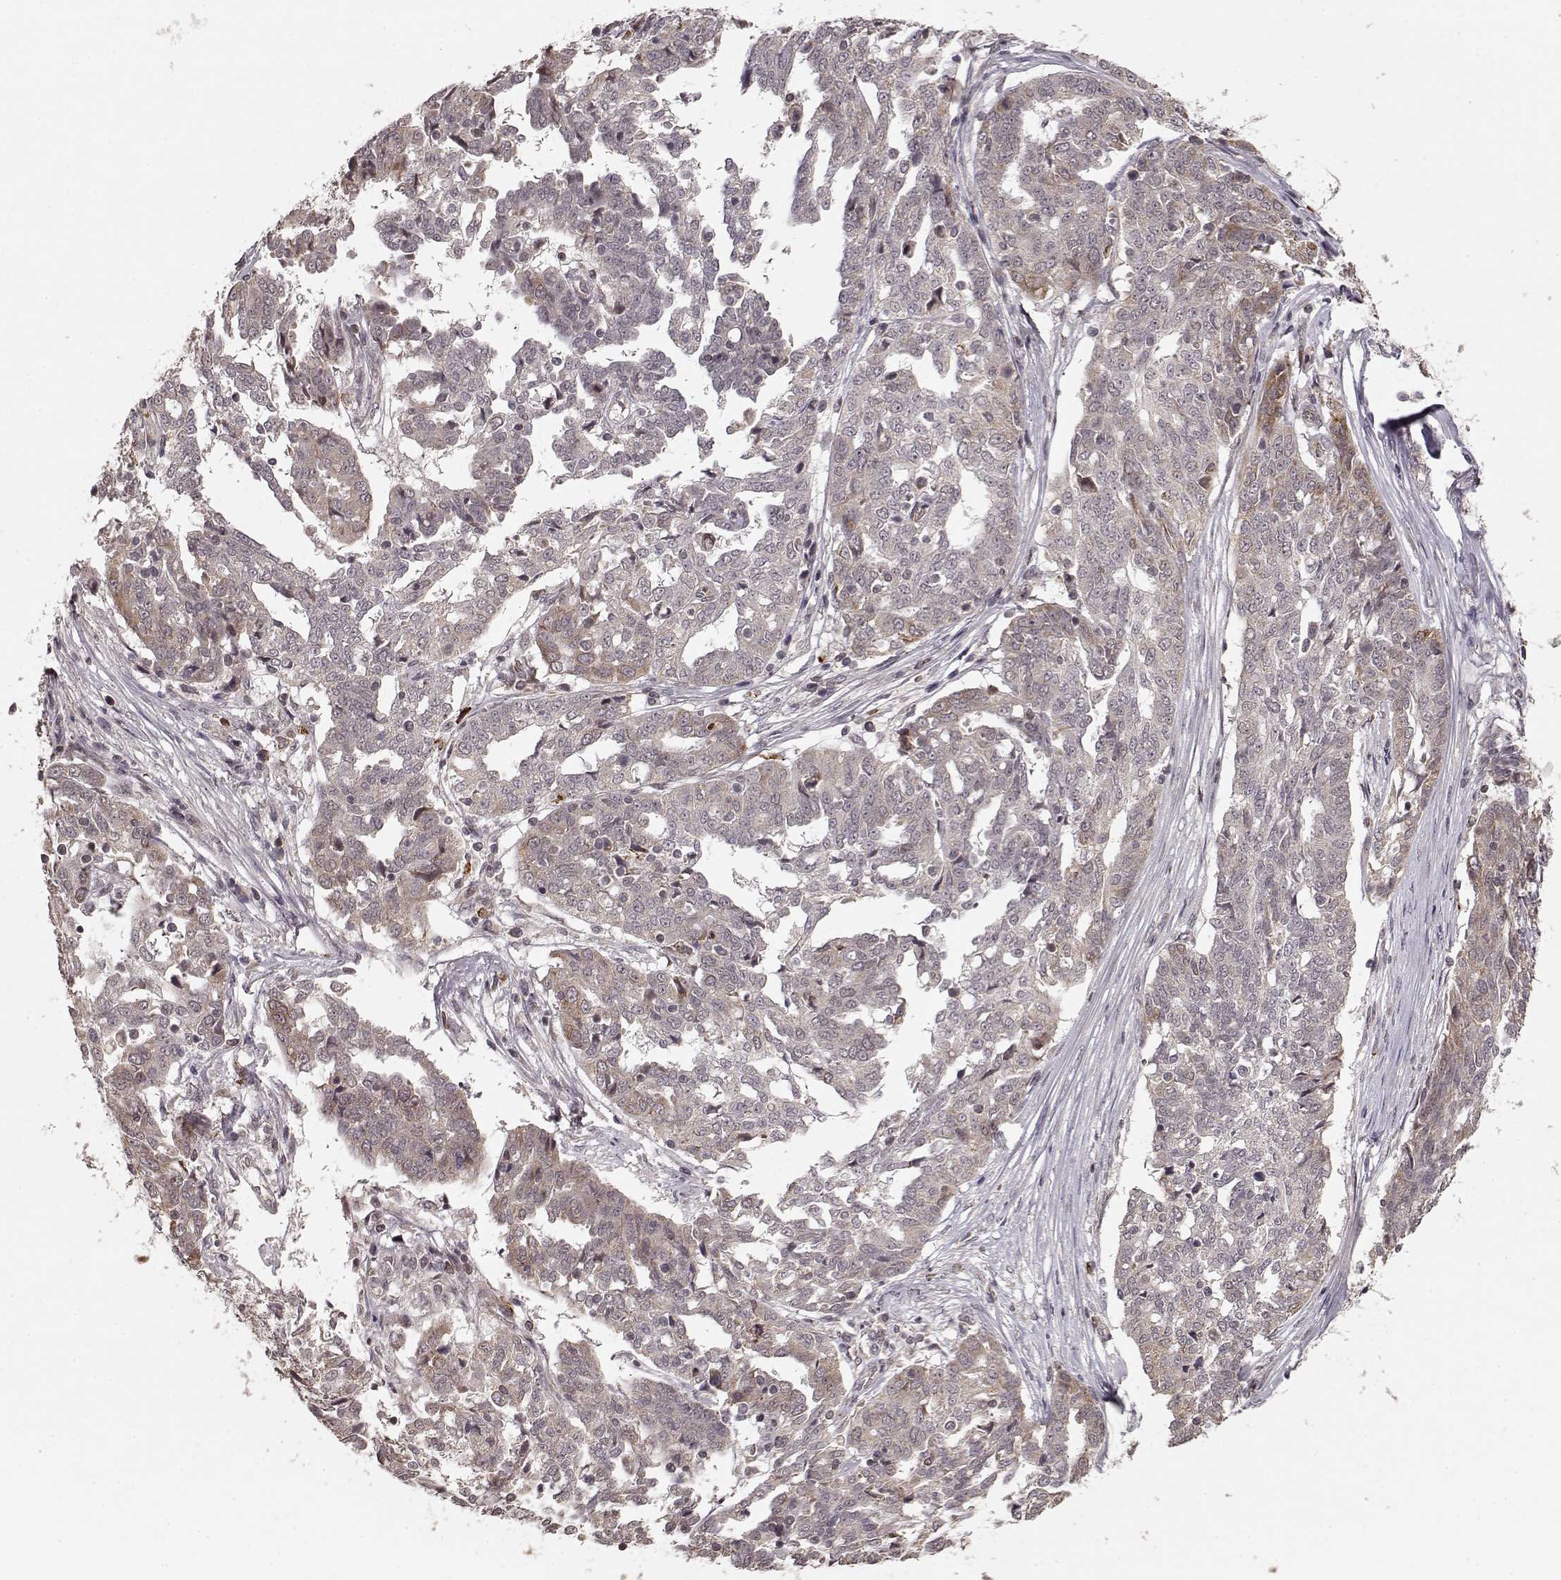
{"staining": {"intensity": "weak", "quantity": ">75%", "location": "cytoplasmic/membranous"}, "tissue": "ovarian cancer", "cell_type": "Tumor cells", "image_type": "cancer", "snomed": [{"axis": "morphology", "description": "Cystadenocarcinoma, serous, NOS"}, {"axis": "topography", "description": "Ovary"}], "caption": "About >75% of tumor cells in ovarian cancer demonstrate weak cytoplasmic/membranous protein staining as visualized by brown immunohistochemical staining.", "gene": "ELOVL5", "patient": {"sex": "female", "age": 67}}